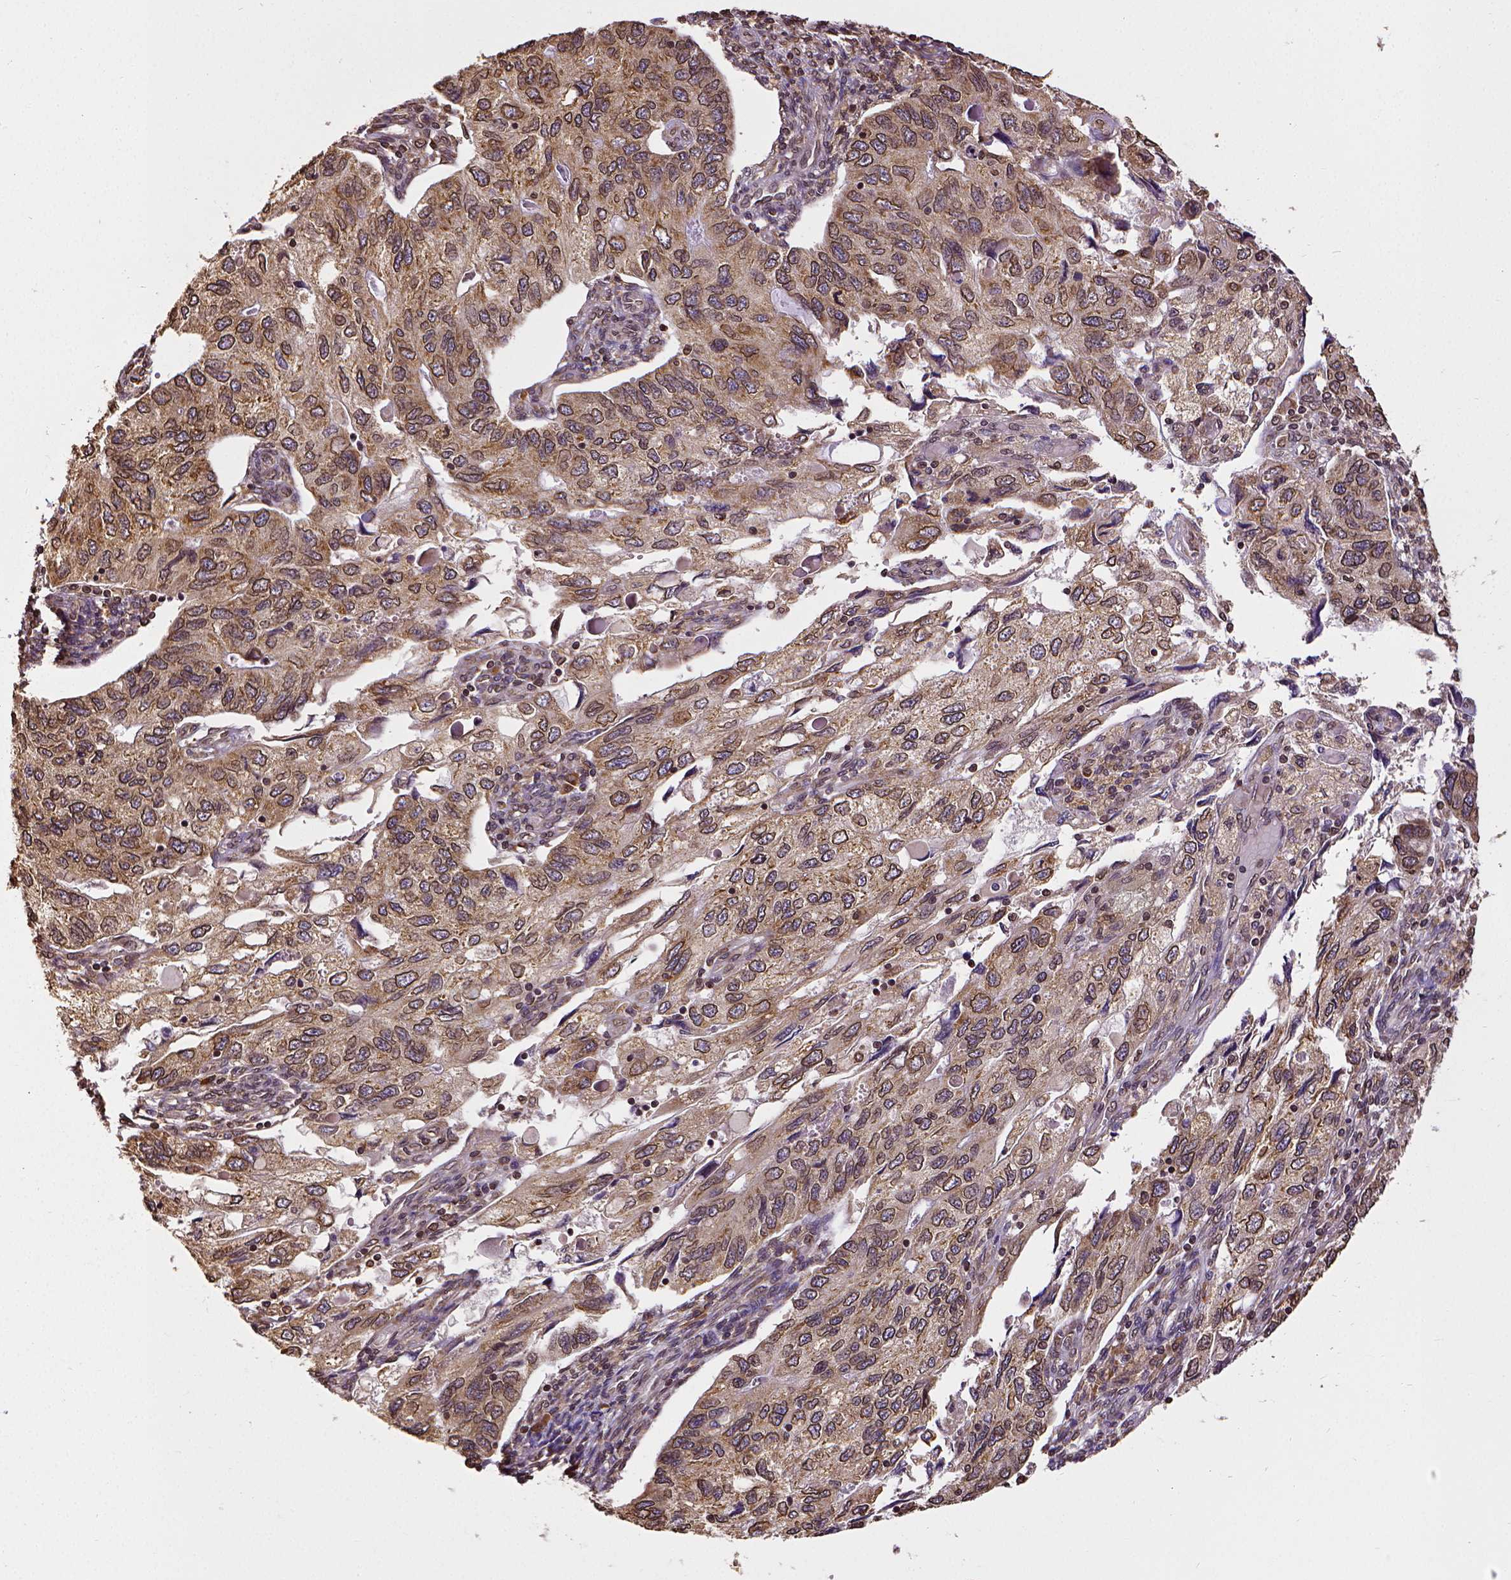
{"staining": {"intensity": "moderate", "quantity": ">75%", "location": "cytoplasmic/membranous,nuclear"}, "tissue": "endometrial cancer", "cell_type": "Tumor cells", "image_type": "cancer", "snomed": [{"axis": "morphology", "description": "Carcinoma, NOS"}, {"axis": "topography", "description": "Uterus"}], "caption": "Endometrial cancer stained with a protein marker shows moderate staining in tumor cells.", "gene": "MTDH", "patient": {"sex": "female", "age": 76}}